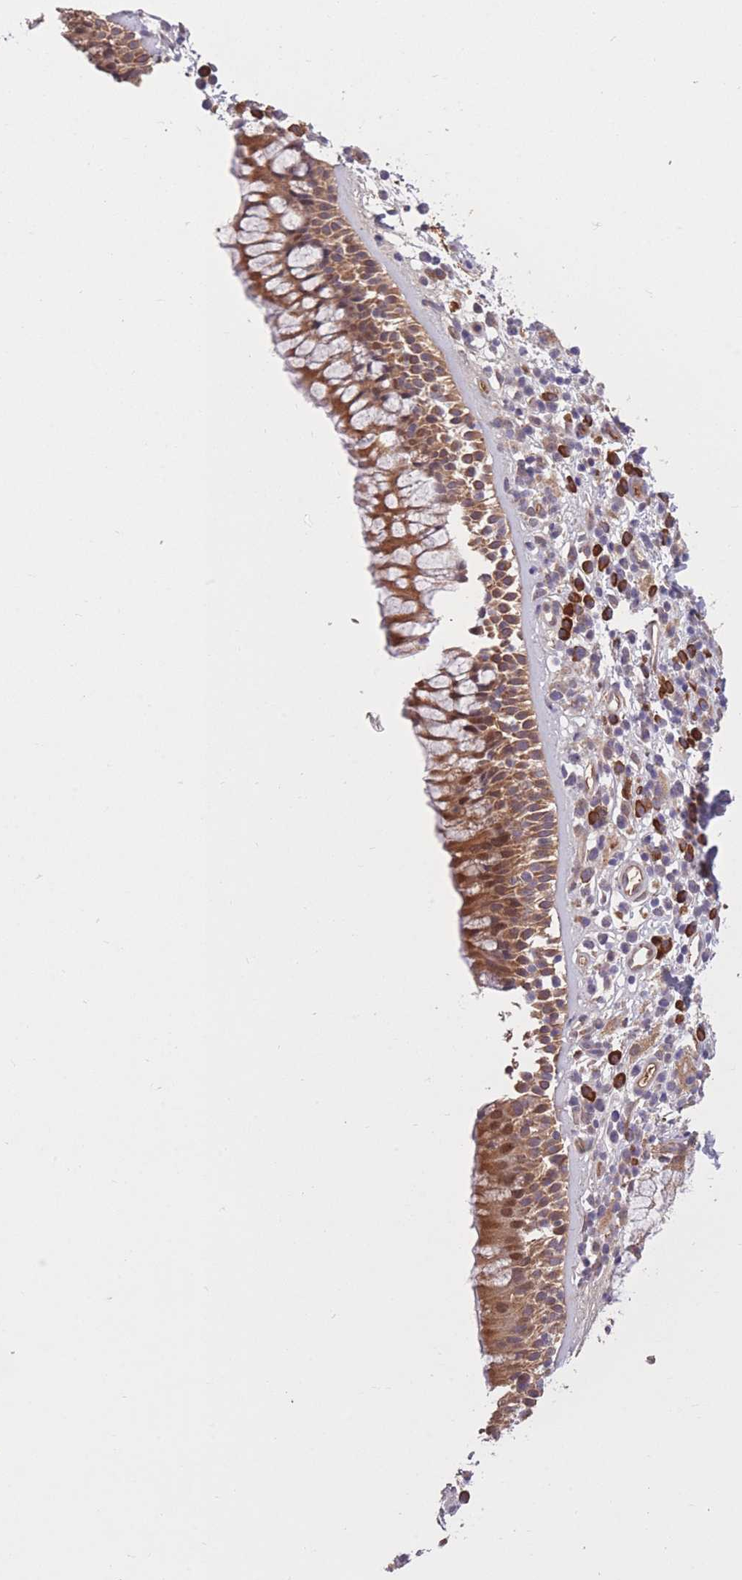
{"staining": {"intensity": "moderate", "quantity": ">75%", "location": "cytoplasmic/membranous,nuclear"}, "tissue": "nasopharynx", "cell_type": "Respiratory epithelial cells", "image_type": "normal", "snomed": [{"axis": "morphology", "description": "Normal tissue, NOS"}, {"axis": "topography", "description": "Nasopharynx"}], "caption": "Unremarkable nasopharynx demonstrates moderate cytoplasmic/membranous,nuclear staining in about >75% of respiratory epithelial cells, visualized by immunohistochemistry.", "gene": "POLR3F", "patient": {"sex": "male", "age": 63}}